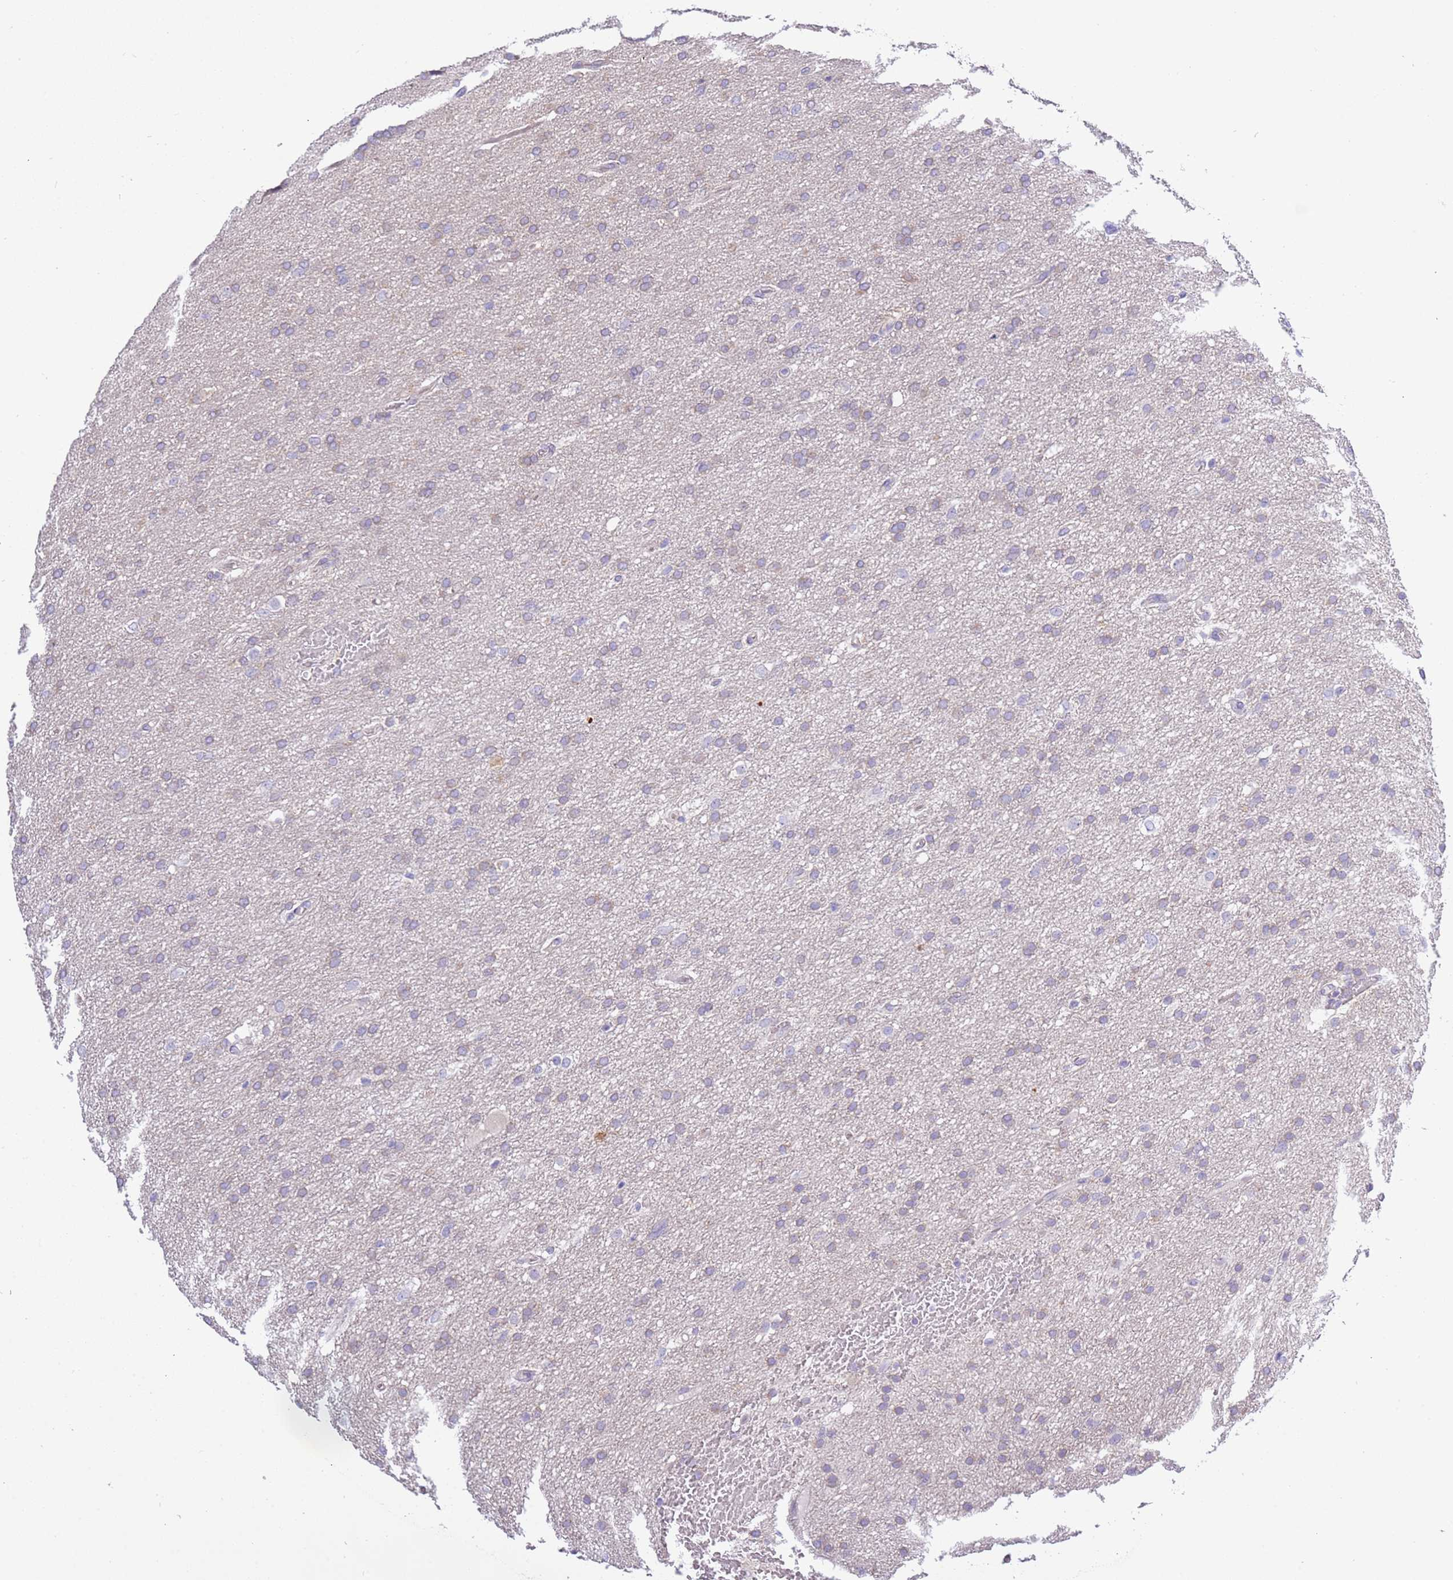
{"staining": {"intensity": "negative", "quantity": "none", "location": "none"}, "tissue": "glioma", "cell_type": "Tumor cells", "image_type": "cancer", "snomed": [{"axis": "morphology", "description": "Glioma, malignant, High grade"}, {"axis": "topography", "description": "Cerebral cortex"}], "caption": "Immunohistochemistry histopathology image of neoplastic tissue: human glioma stained with DAB demonstrates no significant protein staining in tumor cells.", "gene": "STIP1", "patient": {"sex": "female", "age": 36}}